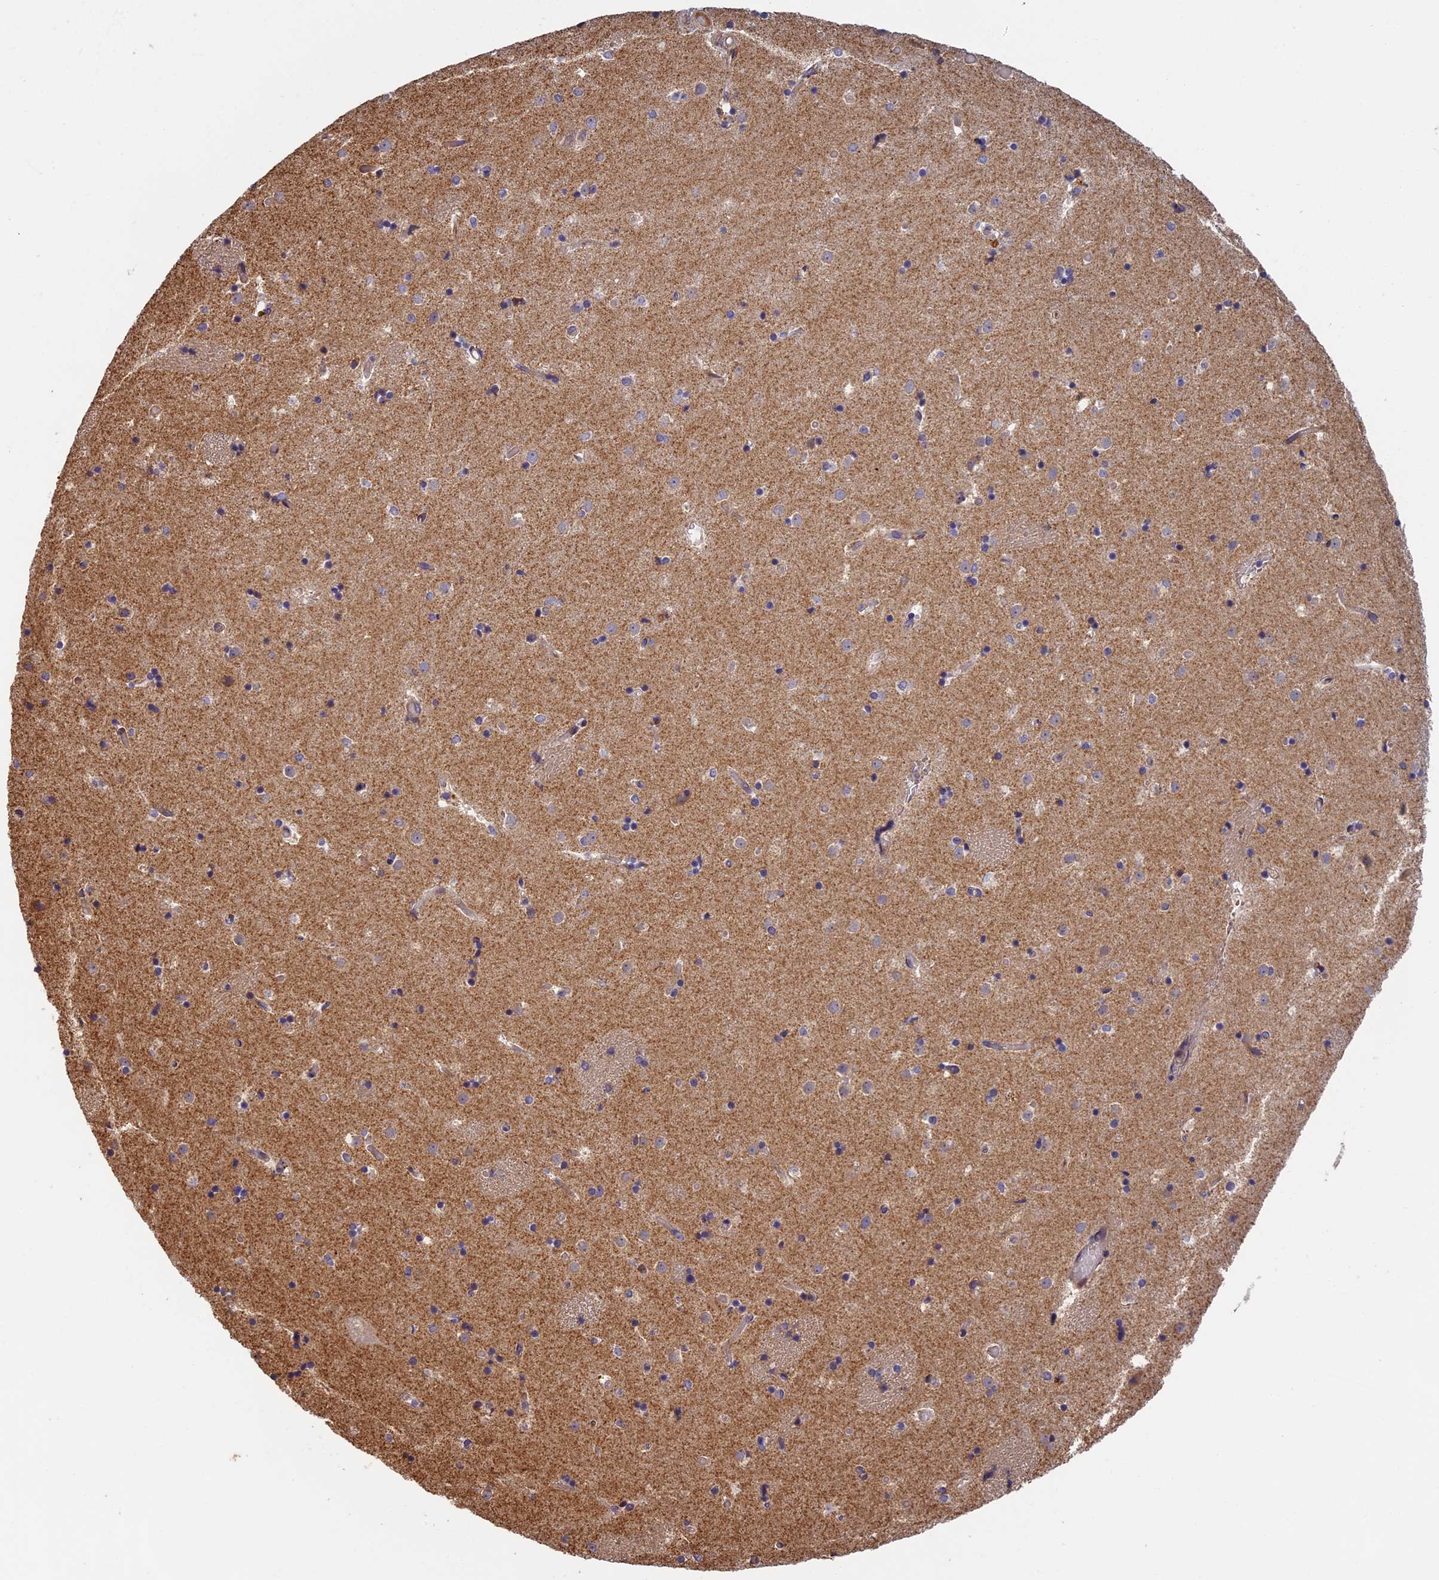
{"staining": {"intensity": "negative", "quantity": "none", "location": "none"}, "tissue": "caudate", "cell_type": "Glial cells", "image_type": "normal", "snomed": [{"axis": "morphology", "description": "Normal tissue, NOS"}, {"axis": "topography", "description": "Lateral ventricle wall"}], "caption": "IHC histopathology image of normal caudate: caudate stained with DAB demonstrates no significant protein staining in glial cells.", "gene": "EDAR", "patient": {"sex": "female", "age": 52}}